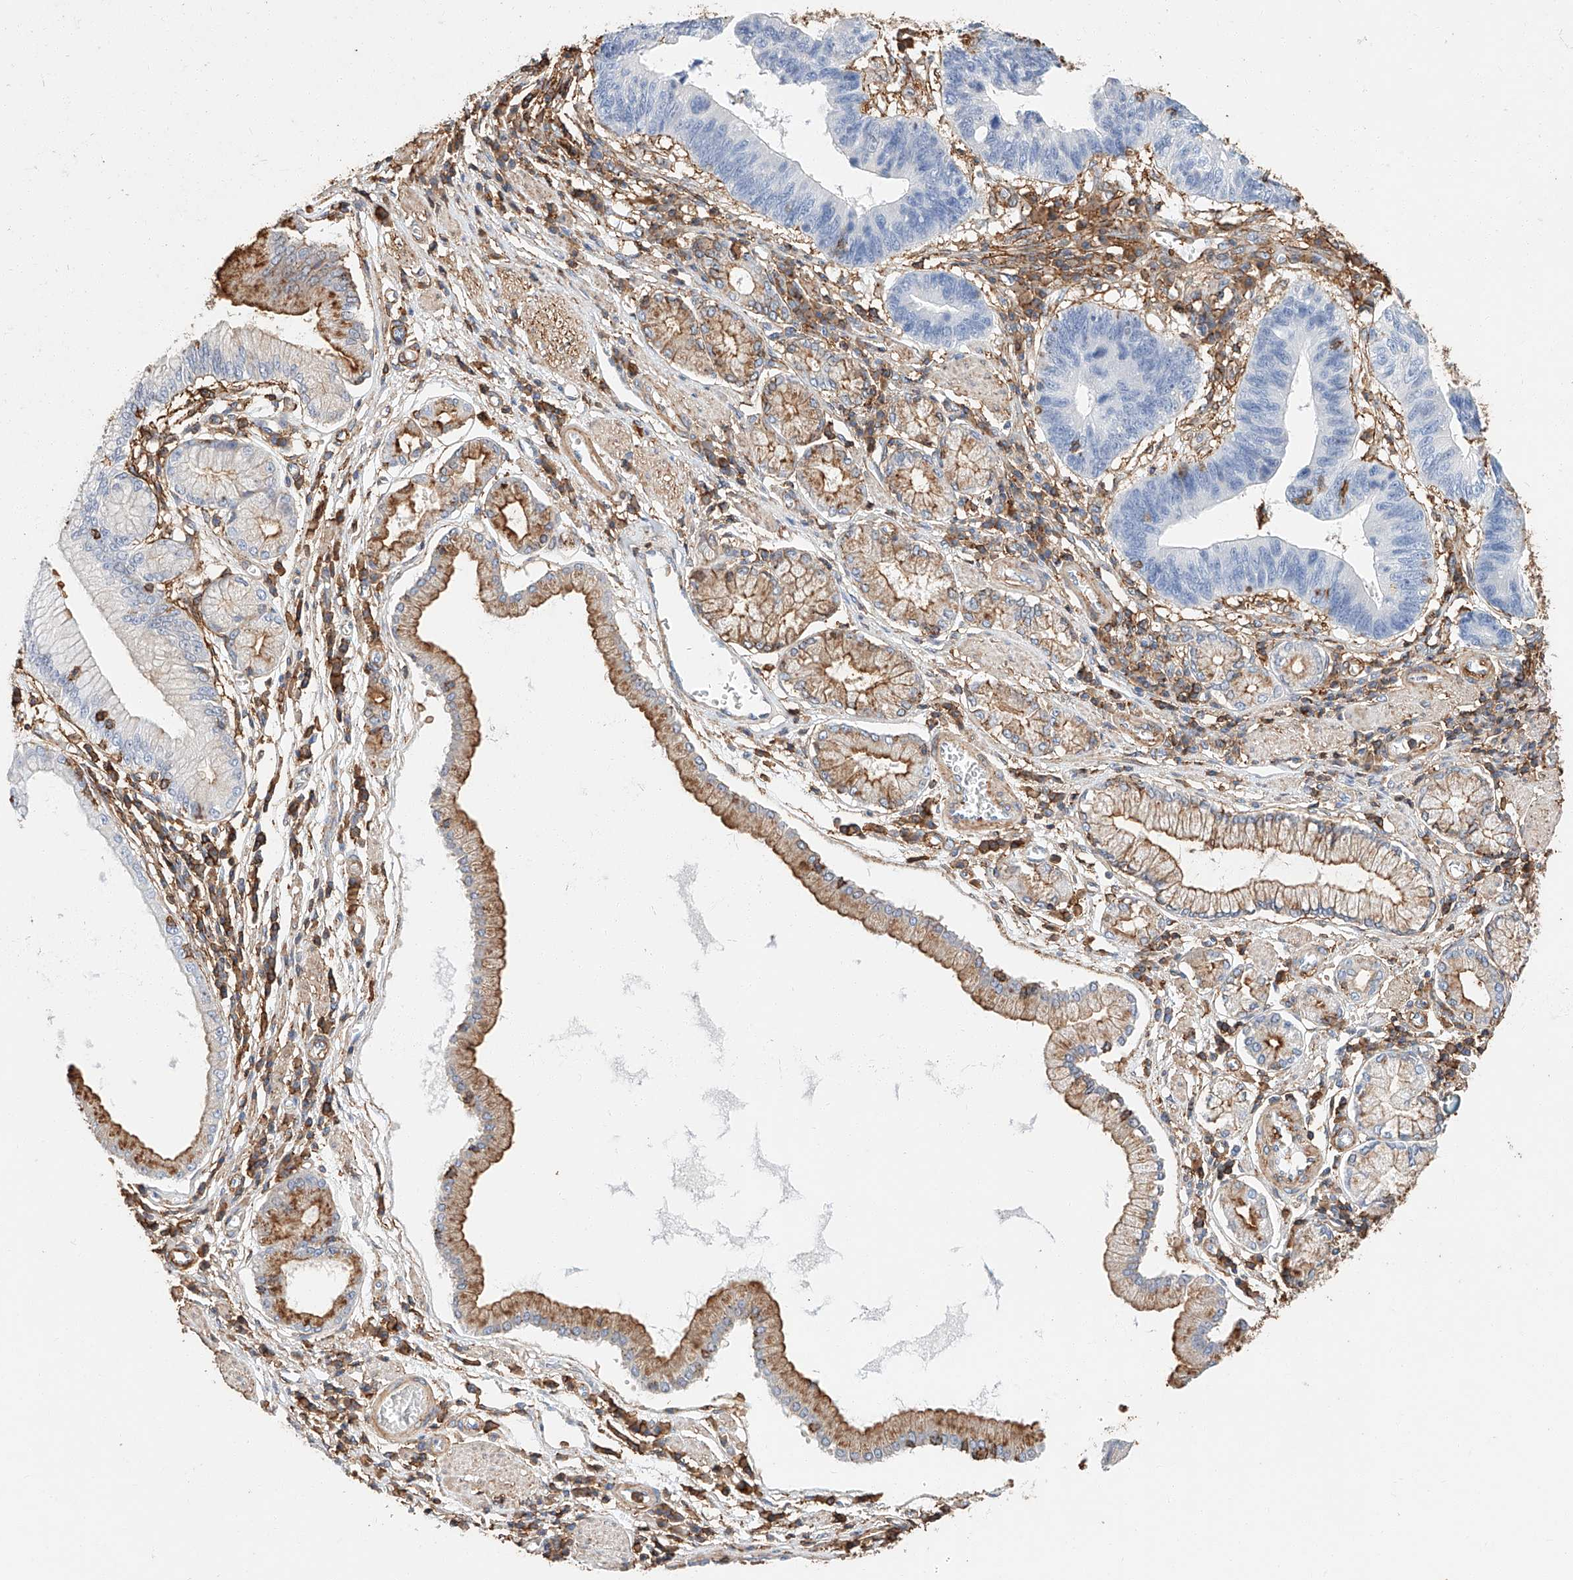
{"staining": {"intensity": "negative", "quantity": "none", "location": "none"}, "tissue": "stomach cancer", "cell_type": "Tumor cells", "image_type": "cancer", "snomed": [{"axis": "morphology", "description": "Adenocarcinoma, NOS"}, {"axis": "topography", "description": "Stomach"}], "caption": "A micrograph of human adenocarcinoma (stomach) is negative for staining in tumor cells. (Immunohistochemistry, brightfield microscopy, high magnification).", "gene": "WFS1", "patient": {"sex": "male", "age": 59}}